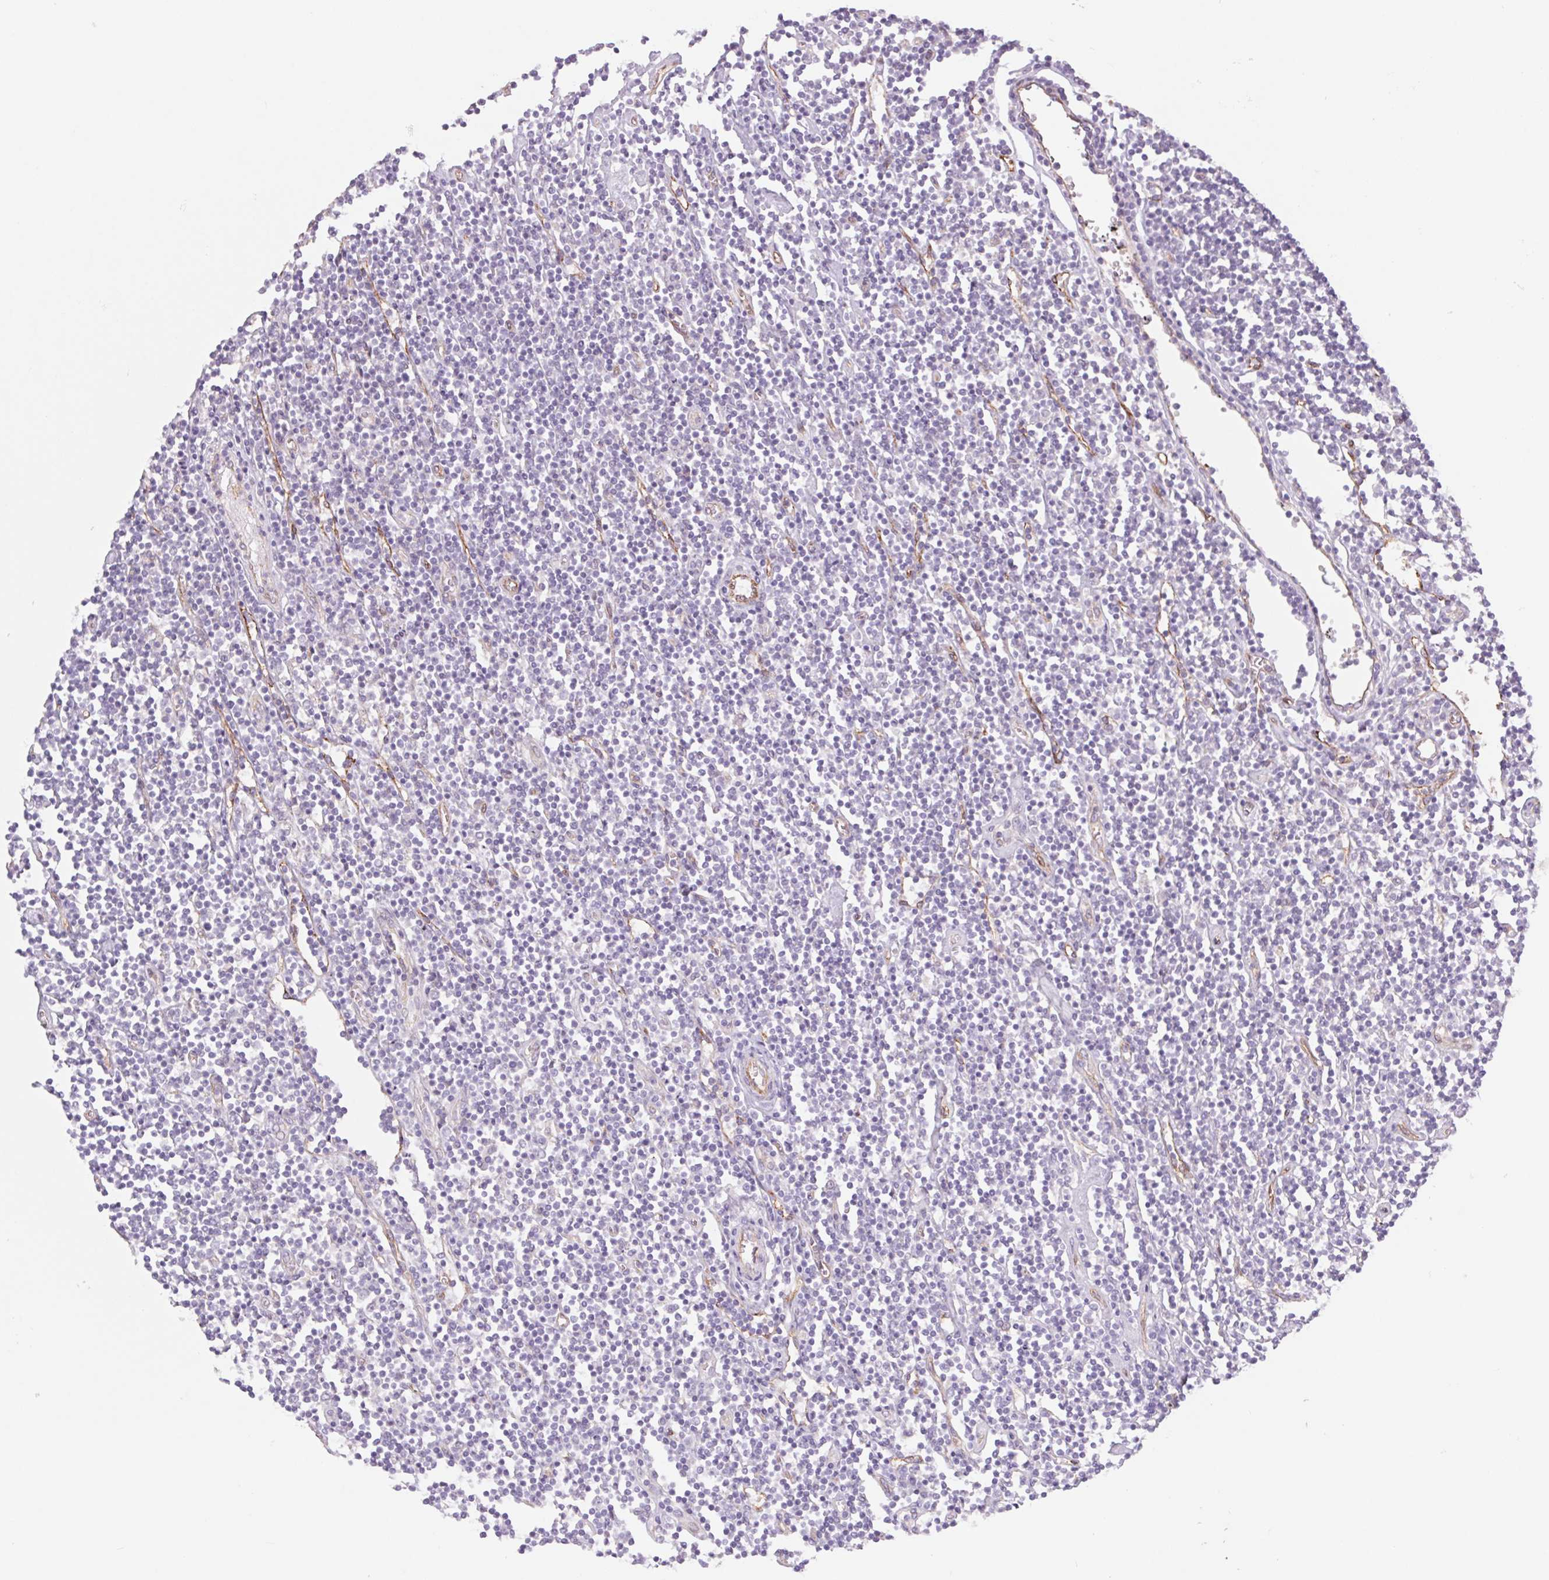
{"staining": {"intensity": "negative", "quantity": "none", "location": "none"}, "tissue": "lymphoma", "cell_type": "Tumor cells", "image_type": "cancer", "snomed": [{"axis": "morphology", "description": "Hodgkin's disease, NOS"}, {"axis": "topography", "description": "Lymph node"}], "caption": "IHC histopathology image of neoplastic tissue: human lymphoma stained with DAB displays no significant protein positivity in tumor cells.", "gene": "MS4A13", "patient": {"sex": "male", "age": 40}}